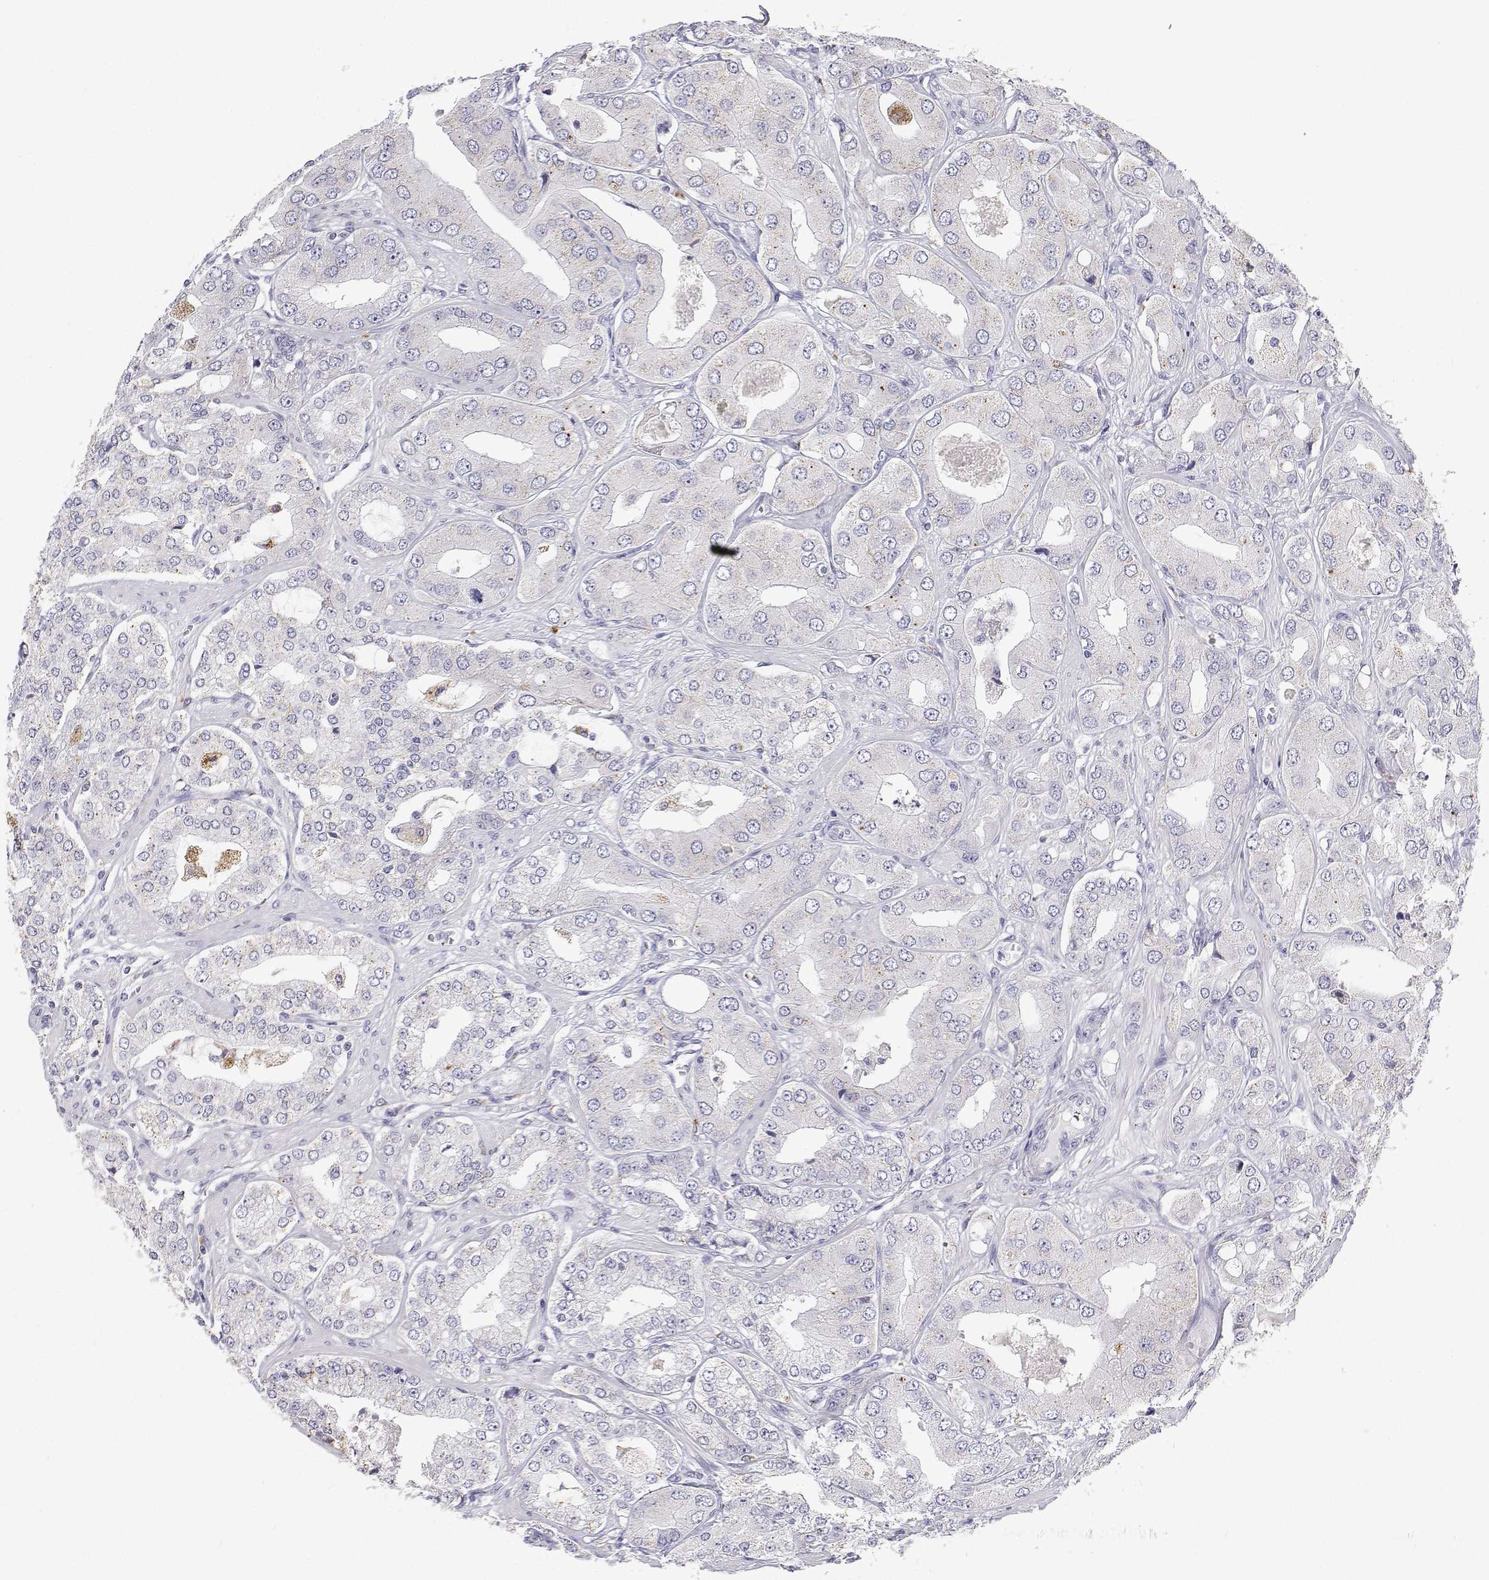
{"staining": {"intensity": "negative", "quantity": "none", "location": "none"}, "tissue": "prostate cancer", "cell_type": "Tumor cells", "image_type": "cancer", "snomed": [{"axis": "morphology", "description": "Adenocarcinoma, Low grade"}, {"axis": "topography", "description": "Prostate"}], "caption": "Tumor cells are negative for protein expression in human prostate cancer.", "gene": "NCR2", "patient": {"sex": "male", "age": 60}}